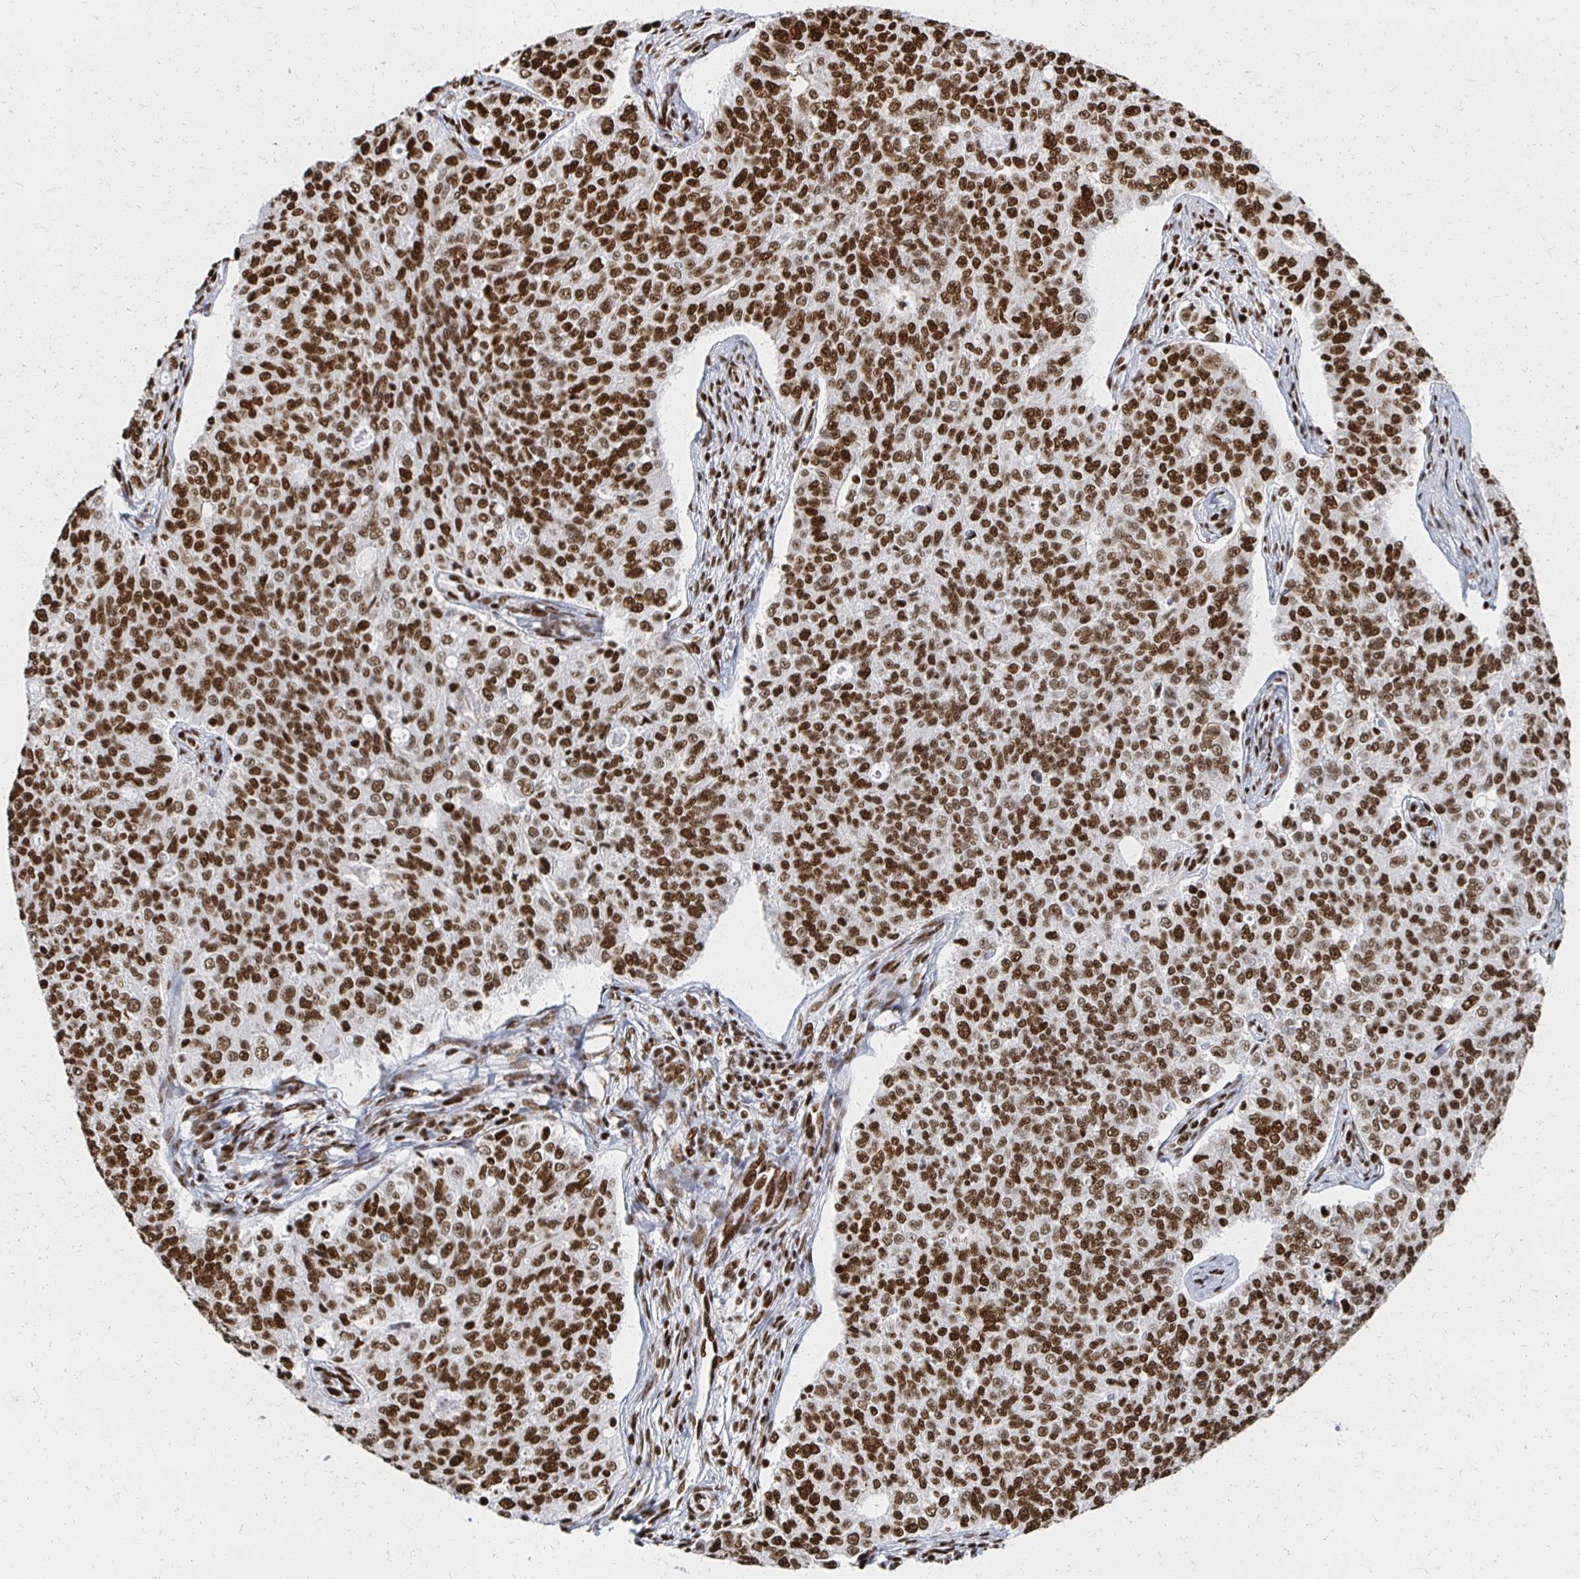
{"staining": {"intensity": "strong", "quantity": ">75%", "location": "nuclear"}, "tissue": "endometrial cancer", "cell_type": "Tumor cells", "image_type": "cancer", "snomed": [{"axis": "morphology", "description": "Adenocarcinoma, NOS"}, {"axis": "topography", "description": "Endometrium"}], "caption": "A histopathology image of endometrial cancer (adenocarcinoma) stained for a protein reveals strong nuclear brown staining in tumor cells.", "gene": "RBBP7", "patient": {"sex": "female", "age": 43}}